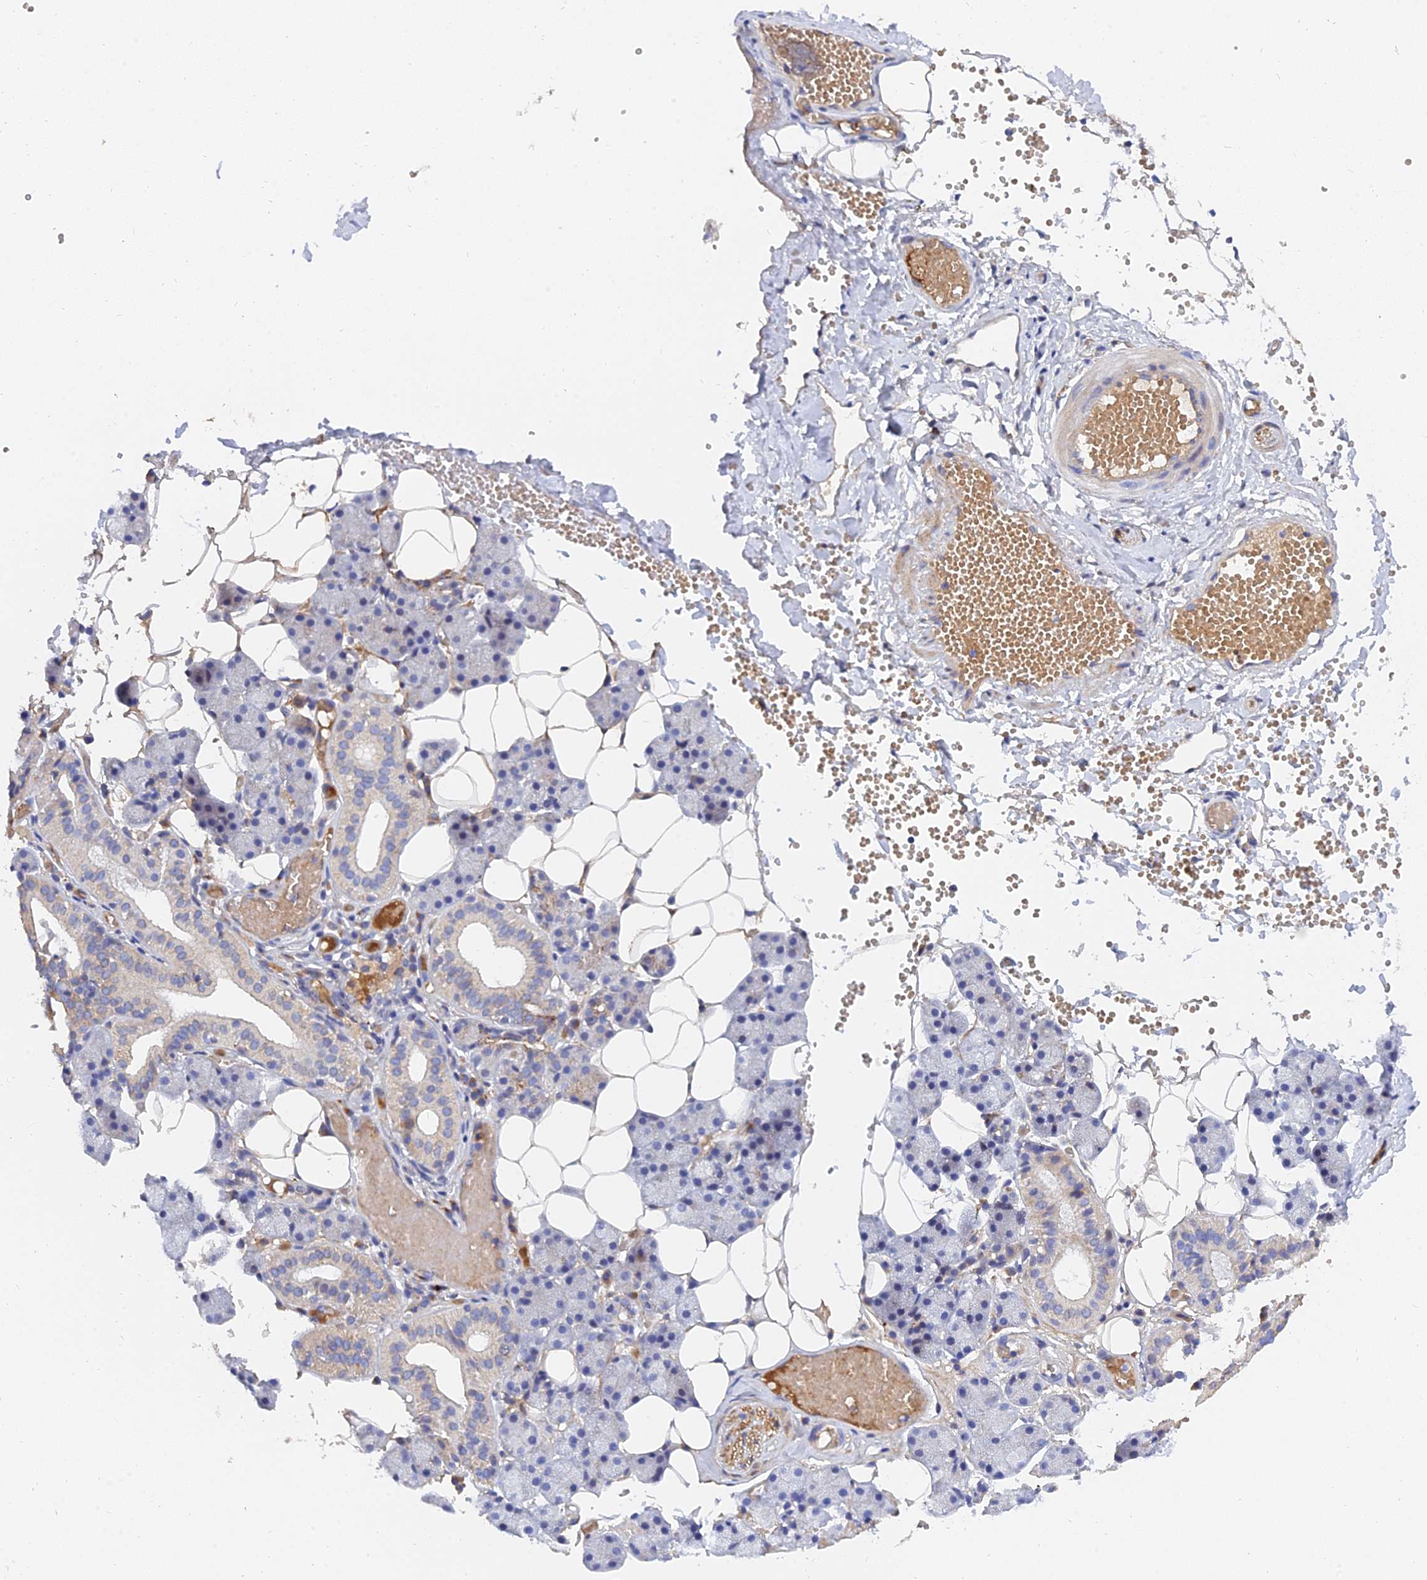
{"staining": {"intensity": "negative", "quantity": "none", "location": "none"}, "tissue": "salivary gland", "cell_type": "Glandular cells", "image_type": "normal", "snomed": [{"axis": "morphology", "description": "Normal tissue, NOS"}, {"axis": "topography", "description": "Salivary gland"}], "caption": "Salivary gland was stained to show a protein in brown. There is no significant positivity in glandular cells. (DAB (3,3'-diaminobenzidine) immunohistochemistry visualized using brightfield microscopy, high magnification).", "gene": "MRPL35", "patient": {"sex": "female", "age": 33}}